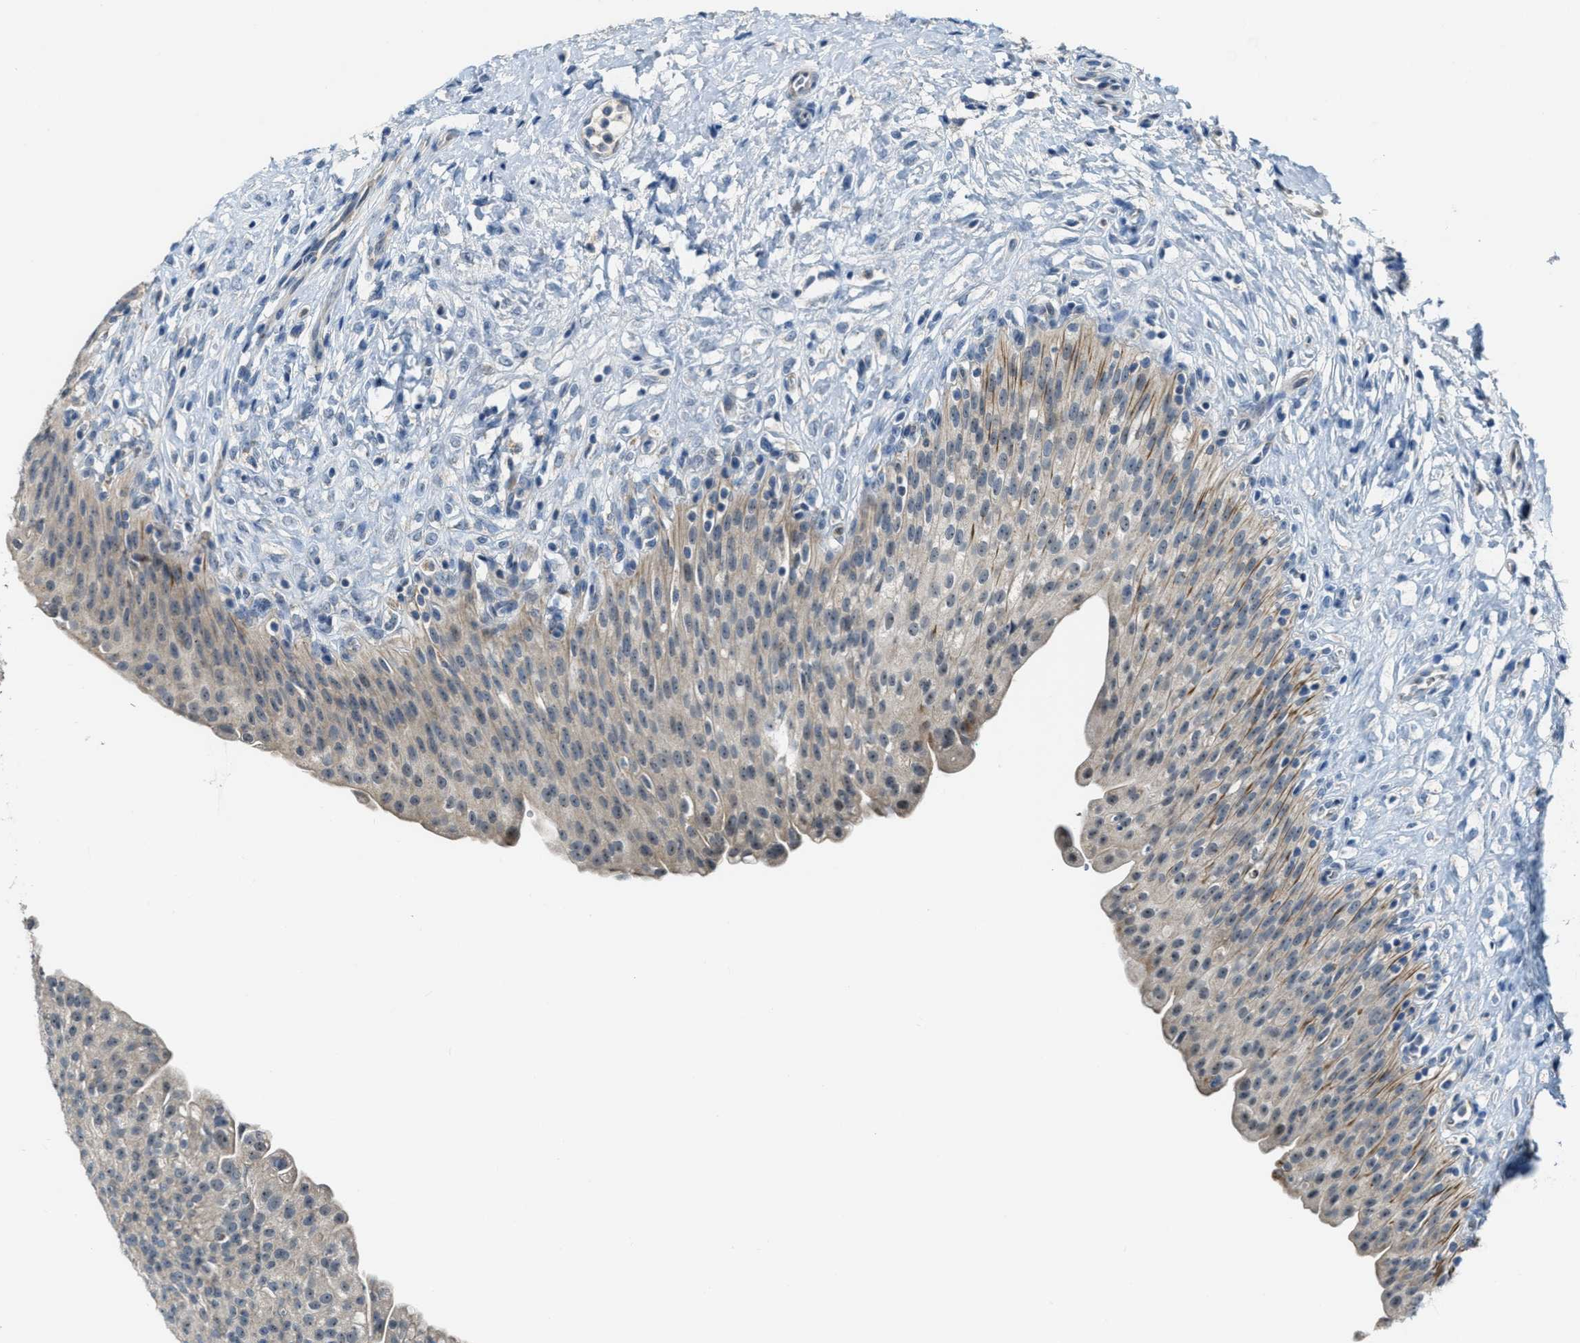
{"staining": {"intensity": "weak", "quantity": "25%-75%", "location": "cytoplasmic/membranous"}, "tissue": "urinary bladder", "cell_type": "Urothelial cells", "image_type": "normal", "snomed": [{"axis": "morphology", "description": "Urothelial carcinoma, High grade"}, {"axis": "topography", "description": "Urinary bladder"}], "caption": "A micrograph of urinary bladder stained for a protein reveals weak cytoplasmic/membranous brown staining in urothelial cells.", "gene": "CDON", "patient": {"sex": "male", "age": 46}}